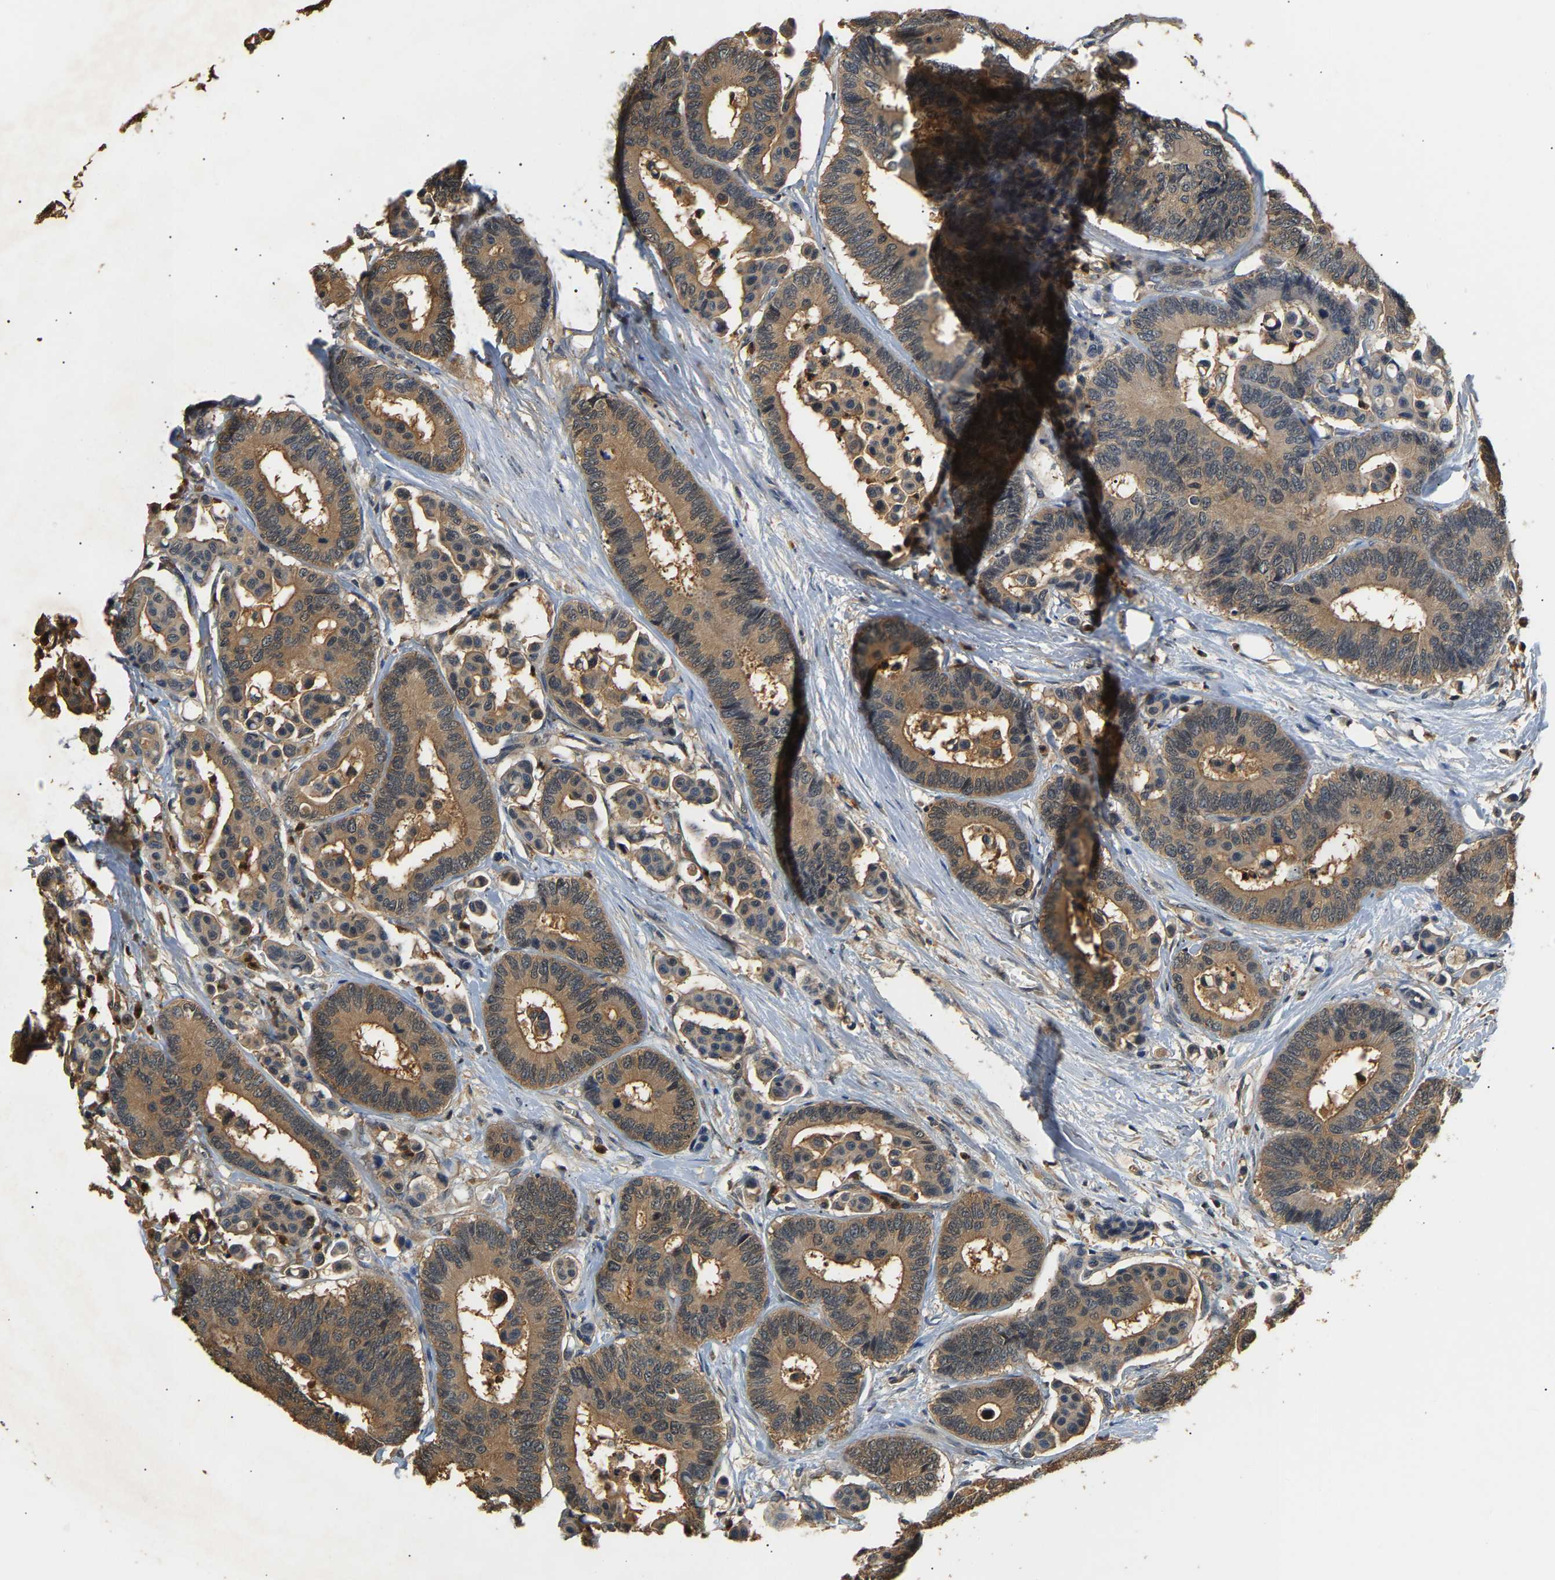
{"staining": {"intensity": "moderate", "quantity": ">75%", "location": "cytoplasmic/membranous"}, "tissue": "colorectal cancer", "cell_type": "Tumor cells", "image_type": "cancer", "snomed": [{"axis": "morphology", "description": "Normal tissue, NOS"}, {"axis": "morphology", "description": "Adenocarcinoma, NOS"}, {"axis": "topography", "description": "Colon"}], "caption": "A high-resolution micrograph shows immunohistochemistry (IHC) staining of colorectal cancer, which displays moderate cytoplasmic/membranous expression in approximately >75% of tumor cells.", "gene": "GPI", "patient": {"sex": "male", "age": 82}}